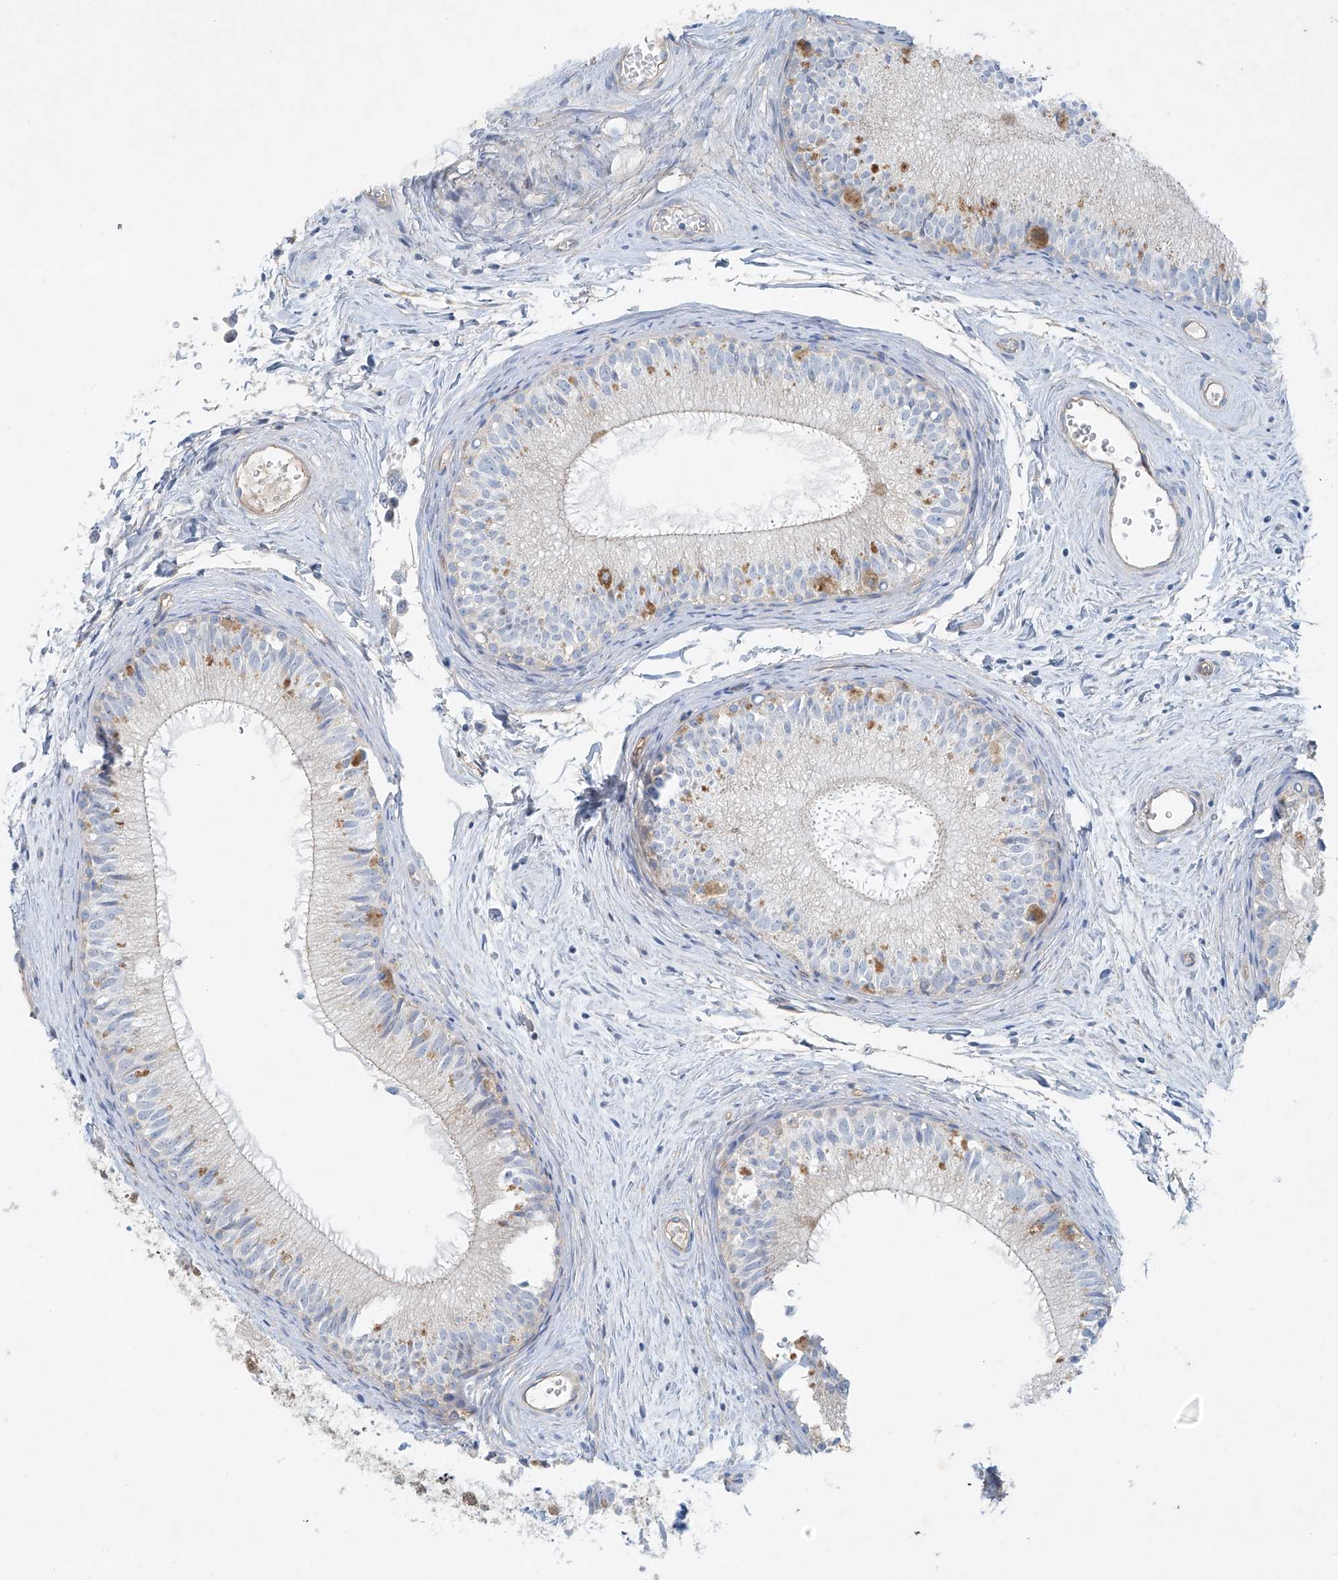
{"staining": {"intensity": "negative", "quantity": "none", "location": "none"}, "tissue": "epididymis", "cell_type": "Glandular cells", "image_type": "normal", "snomed": [{"axis": "morphology", "description": "Normal tissue, NOS"}, {"axis": "topography", "description": "Epididymis"}], "caption": "Immunohistochemistry (IHC) image of unremarkable epididymis stained for a protein (brown), which reveals no expression in glandular cells. Nuclei are stained in blue.", "gene": "VAMP5", "patient": {"sex": "male", "age": 34}}